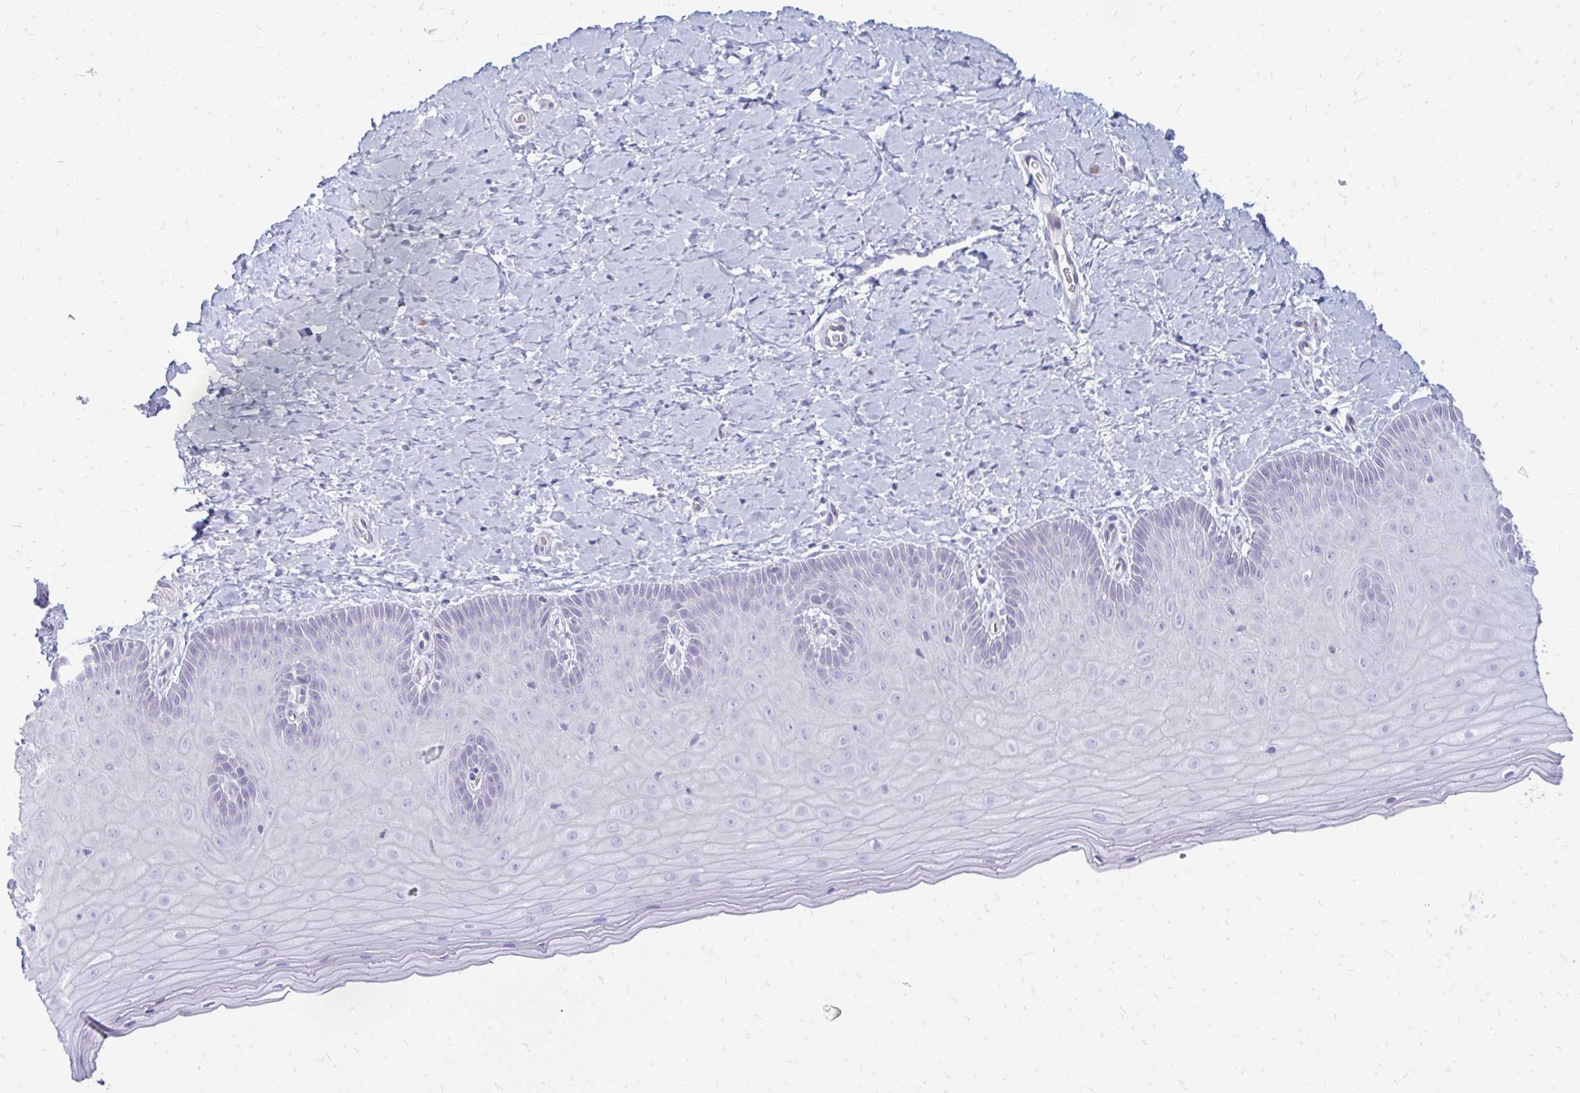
{"staining": {"intensity": "negative", "quantity": "none", "location": "none"}, "tissue": "cervix", "cell_type": "Glandular cells", "image_type": "normal", "snomed": [{"axis": "morphology", "description": "Normal tissue, NOS"}, {"axis": "topography", "description": "Cervix"}], "caption": "The image displays no significant positivity in glandular cells of cervix.", "gene": "TSPEAR", "patient": {"sex": "female", "age": 37}}